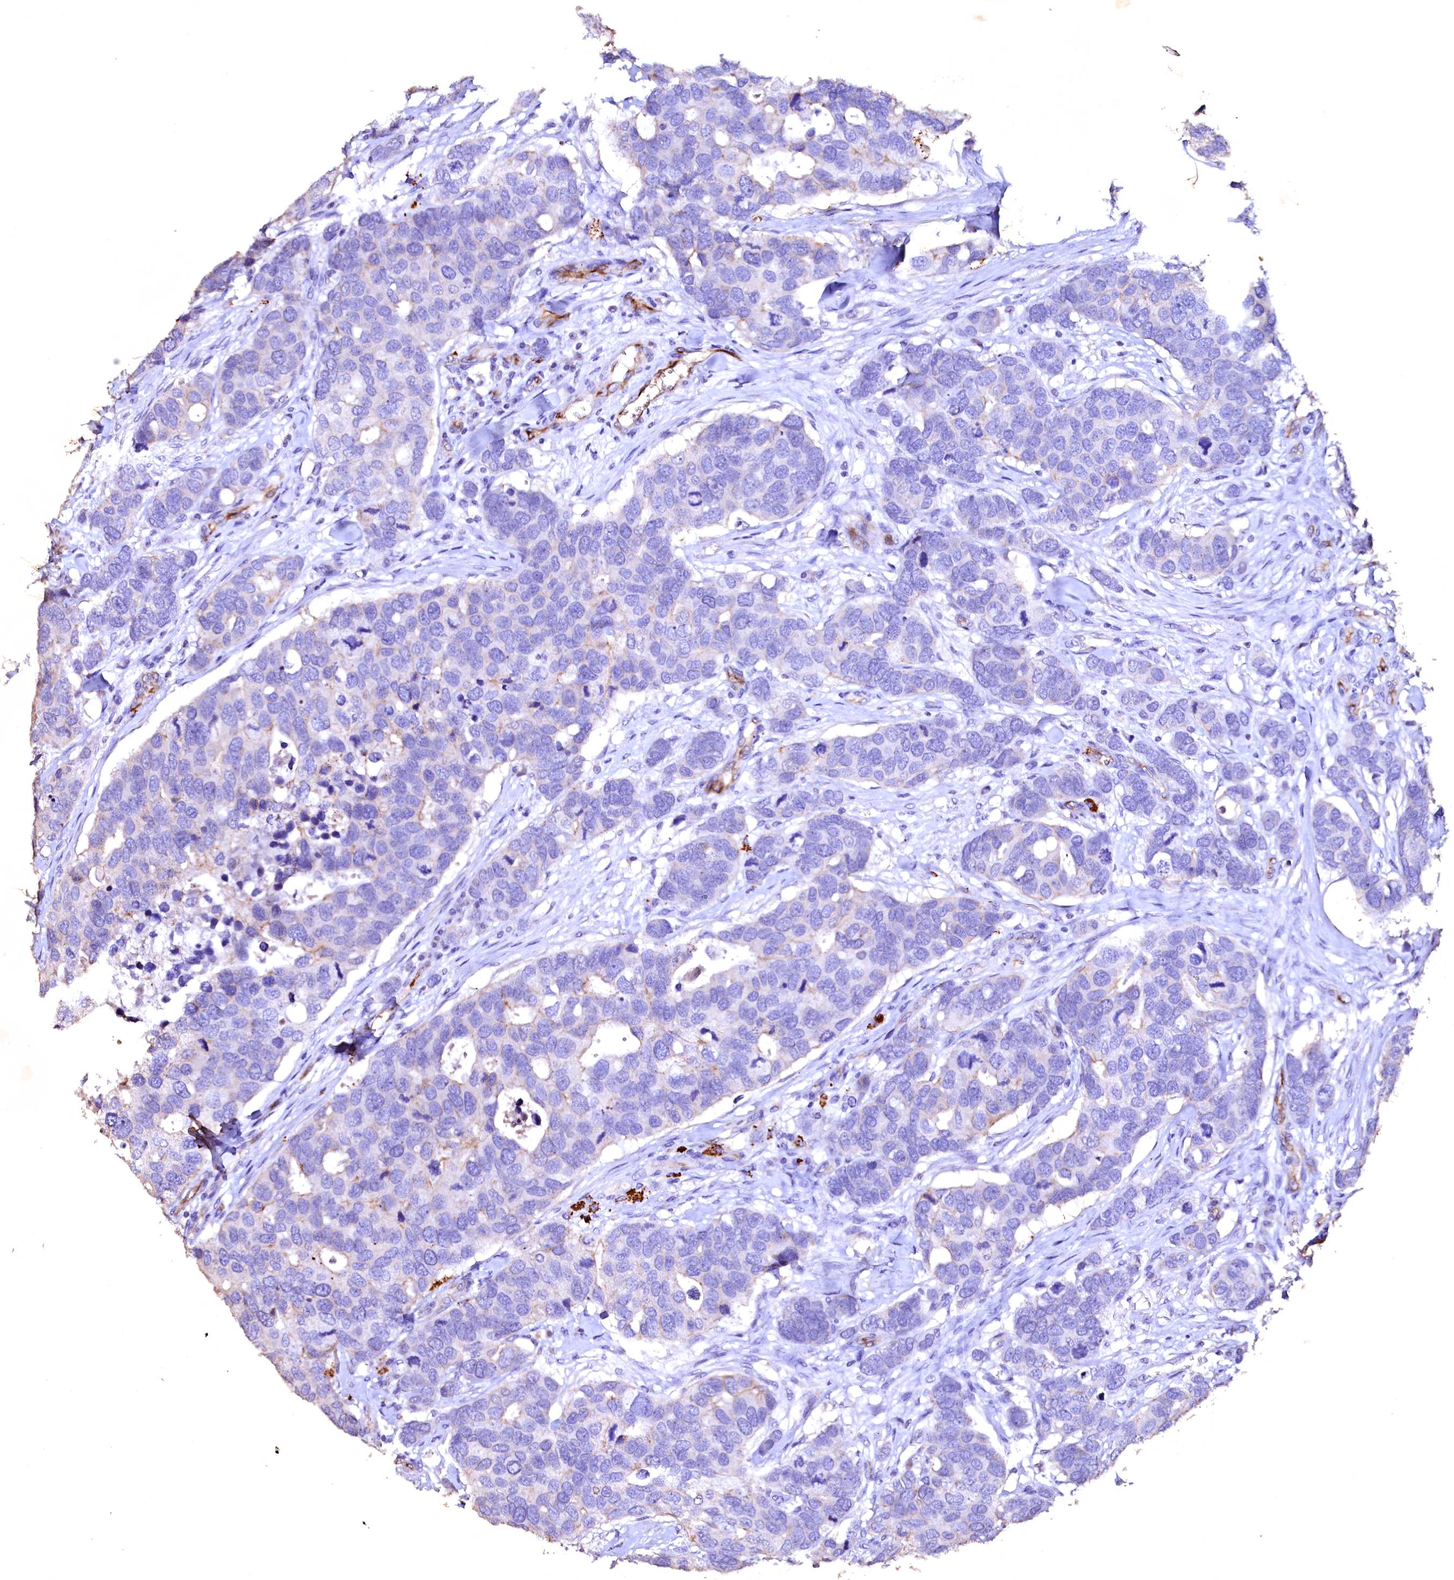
{"staining": {"intensity": "negative", "quantity": "none", "location": "none"}, "tissue": "breast cancer", "cell_type": "Tumor cells", "image_type": "cancer", "snomed": [{"axis": "morphology", "description": "Duct carcinoma"}, {"axis": "topography", "description": "Breast"}], "caption": "Immunohistochemistry (IHC) micrograph of human breast cancer (invasive ductal carcinoma) stained for a protein (brown), which demonstrates no staining in tumor cells.", "gene": "VPS36", "patient": {"sex": "female", "age": 83}}